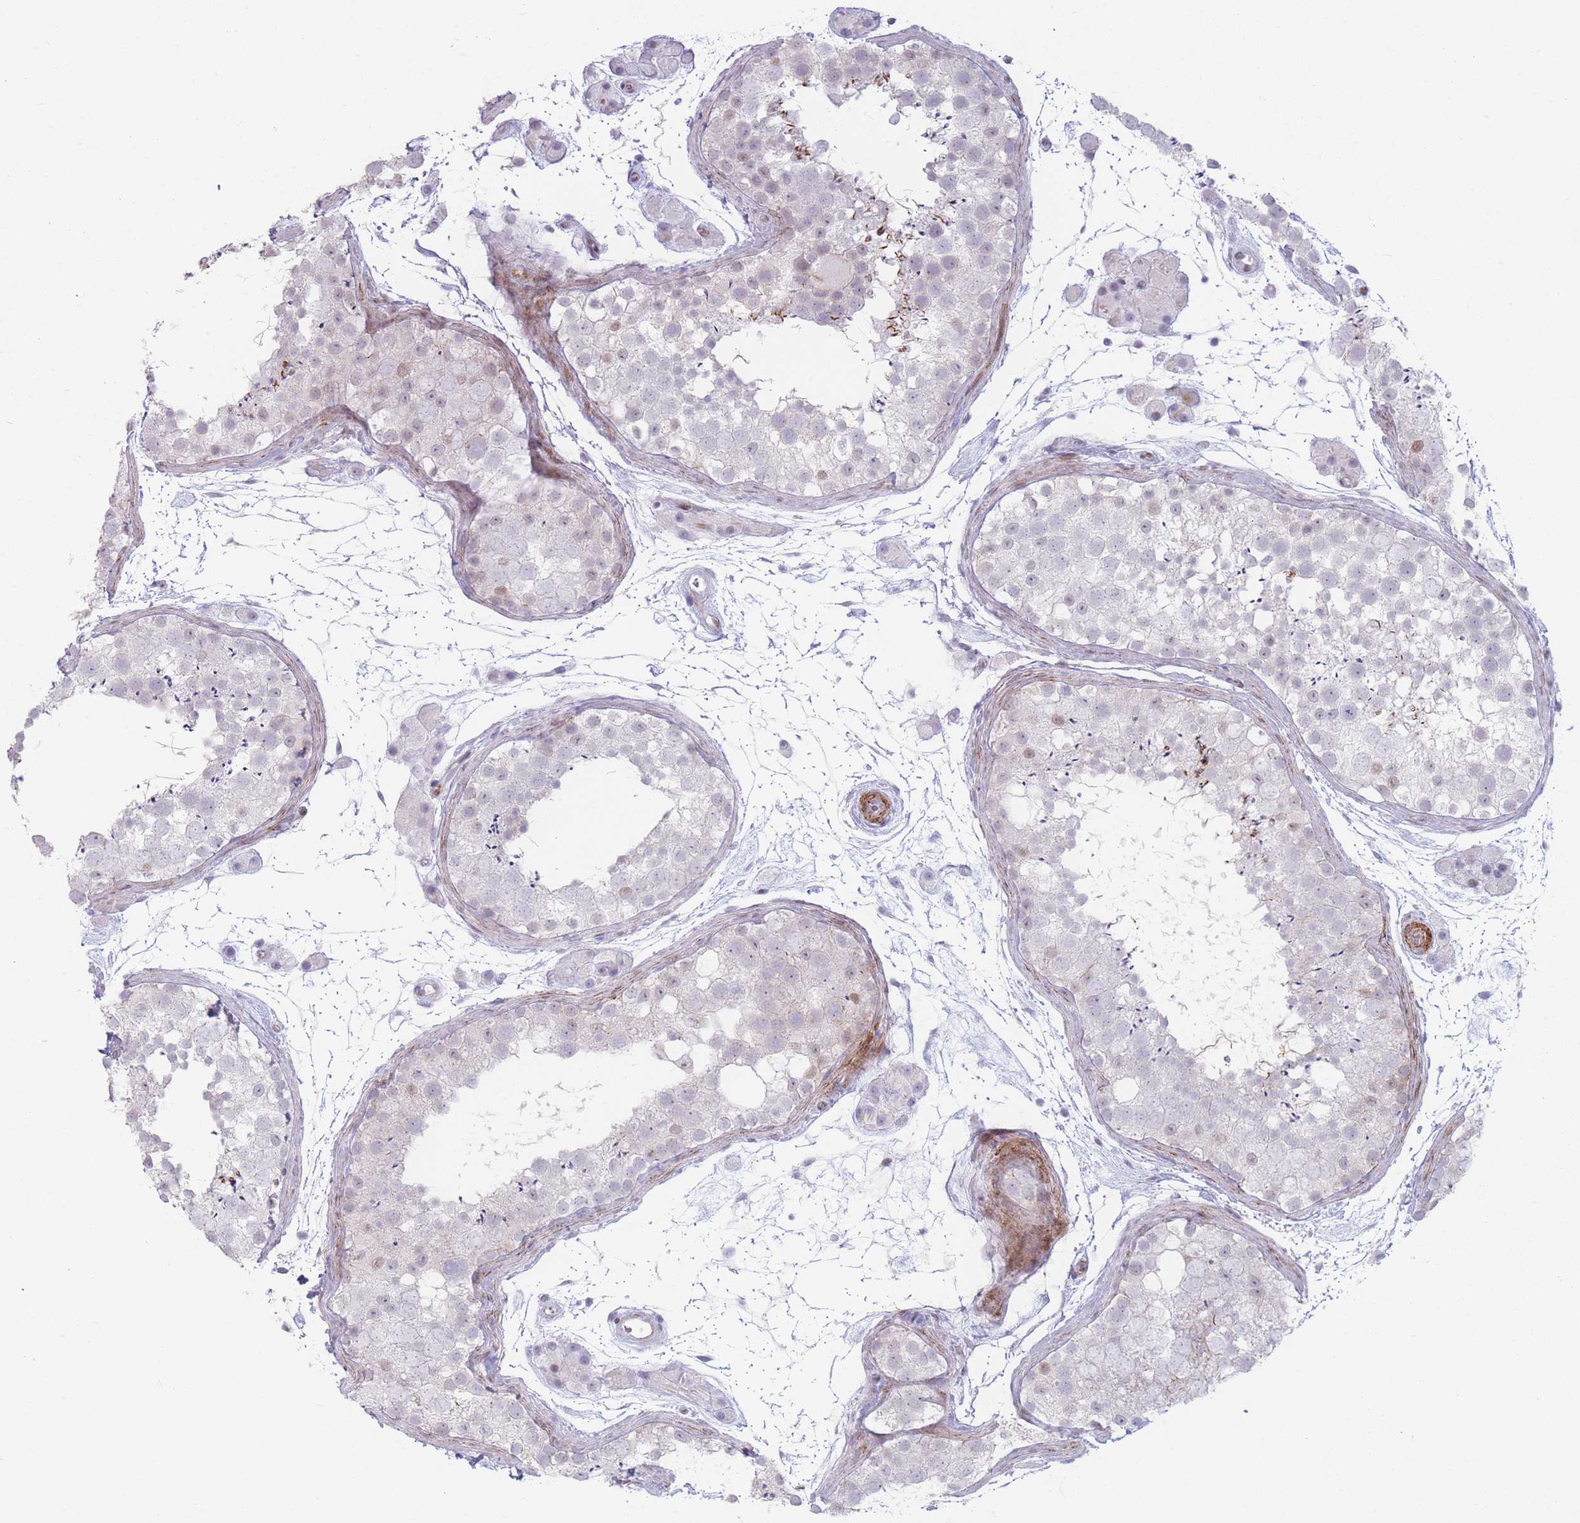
{"staining": {"intensity": "strong", "quantity": "<25%", "location": "cytoplasmic/membranous"}, "tissue": "testis", "cell_type": "Cells in seminiferous ducts", "image_type": "normal", "snomed": [{"axis": "morphology", "description": "Normal tissue, NOS"}, {"axis": "topography", "description": "Testis"}], "caption": "Immunohistochemistry (IHC) (DAB (3,3'-diaminobenzidine)) staining of normal testis displays strong cytoplasmic/membranous protein expression in approximately <25% of cells in seminiferous ducts.", "gene": "IFNA10", "patient": {"sex": "male", "age": 41}}